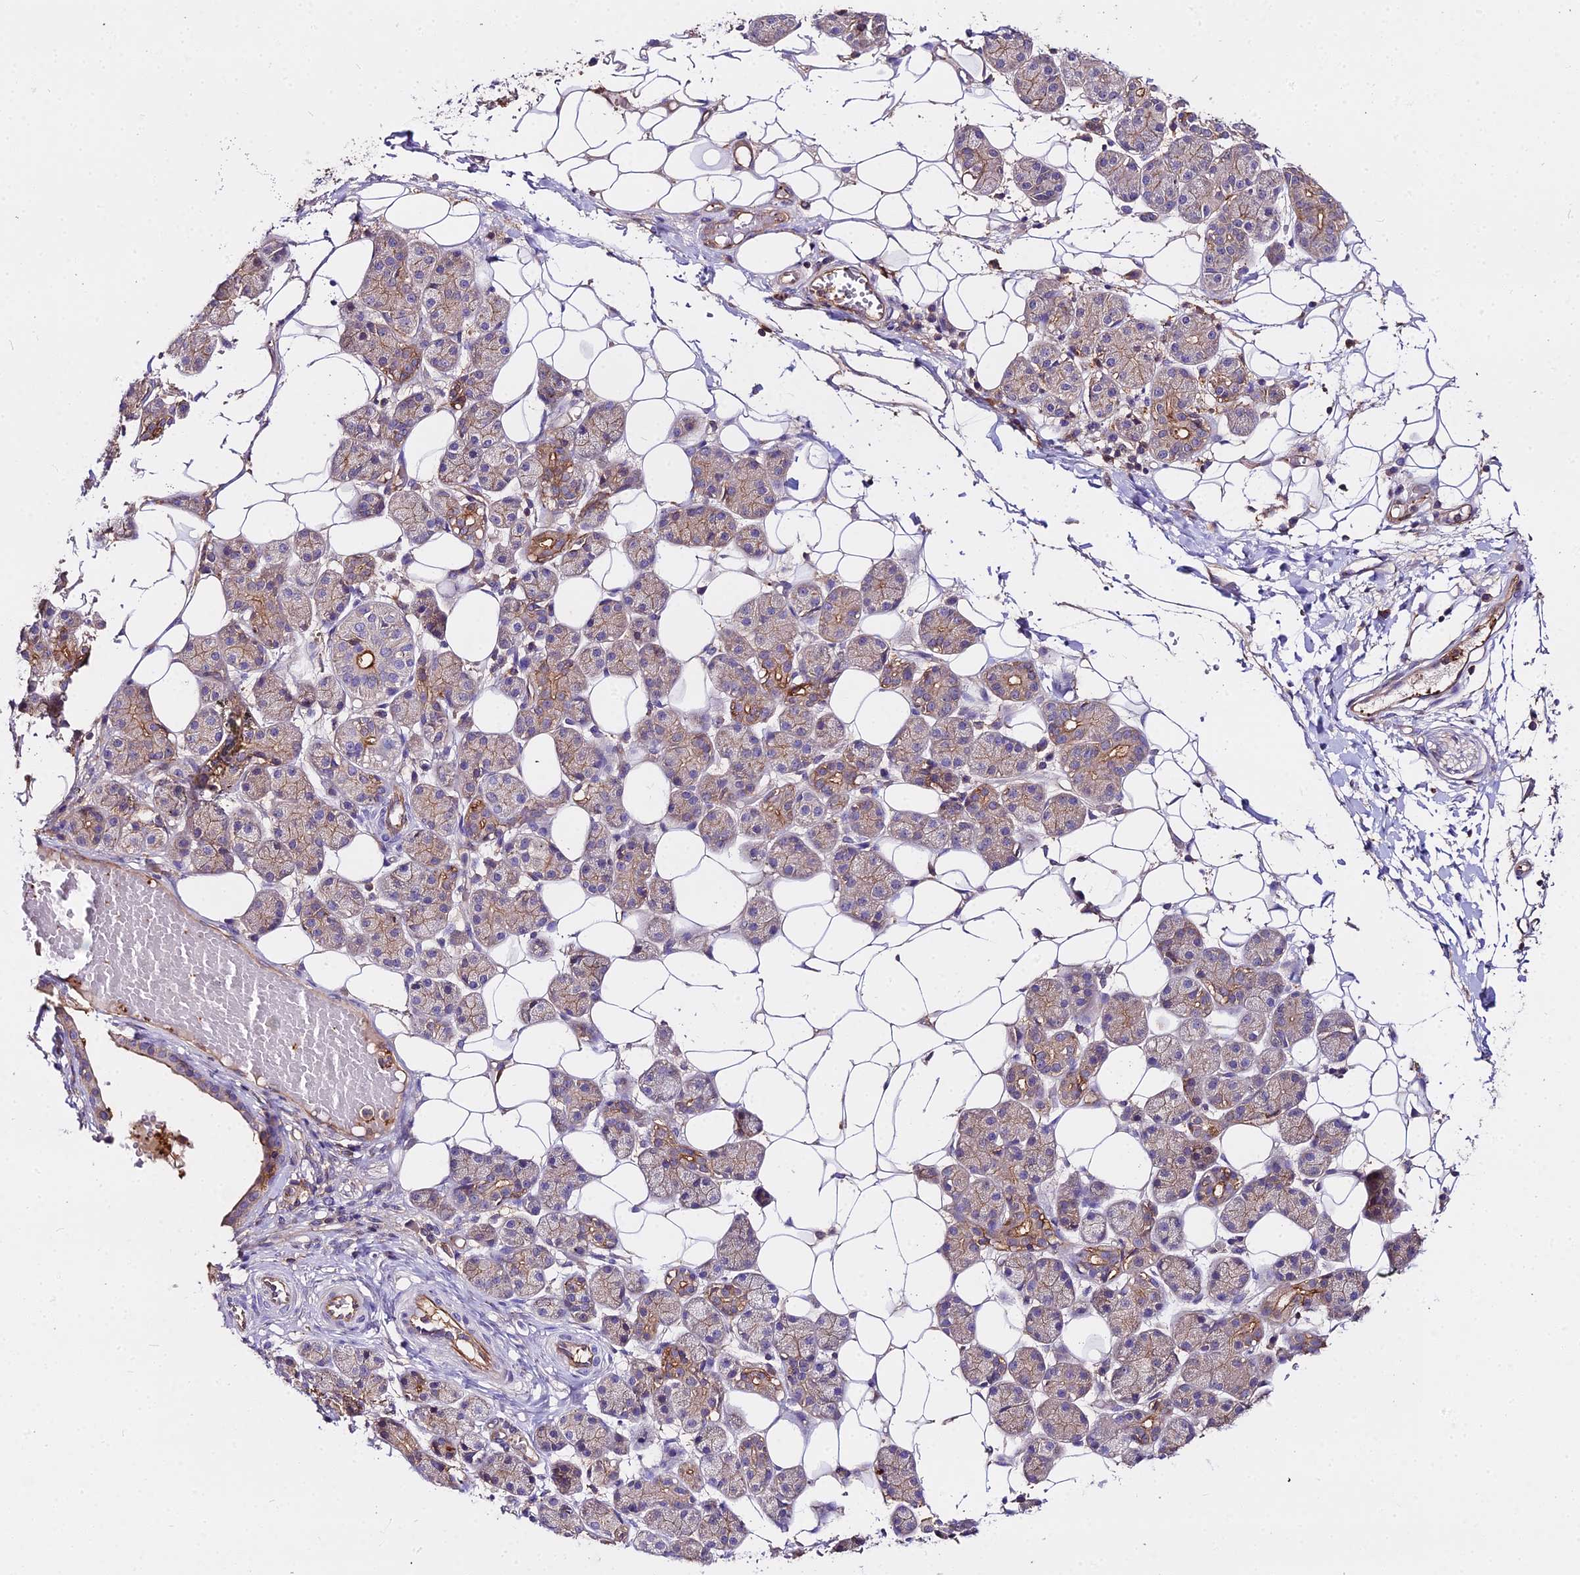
{"staining": {"intensity": "moderate", "quantity": "<25%", "location": "cytoplasmic/membranous"}, "tissue": "salivary gland", "cell_type": "Glandular cells", "image_type": "normal", "snomed": [{"axis": "morphology", "description": "Normal tissue, NOS"}, {"axis": "topography", "description": "Salivary gland"}], "caption": "A brown stain highlights moderate cytoplasmic/membranous positivity of a protein in glandular cells of benign human salivary gland.", "gene": "GLYAT", "patient": {"sex": "female", "age": 33}}